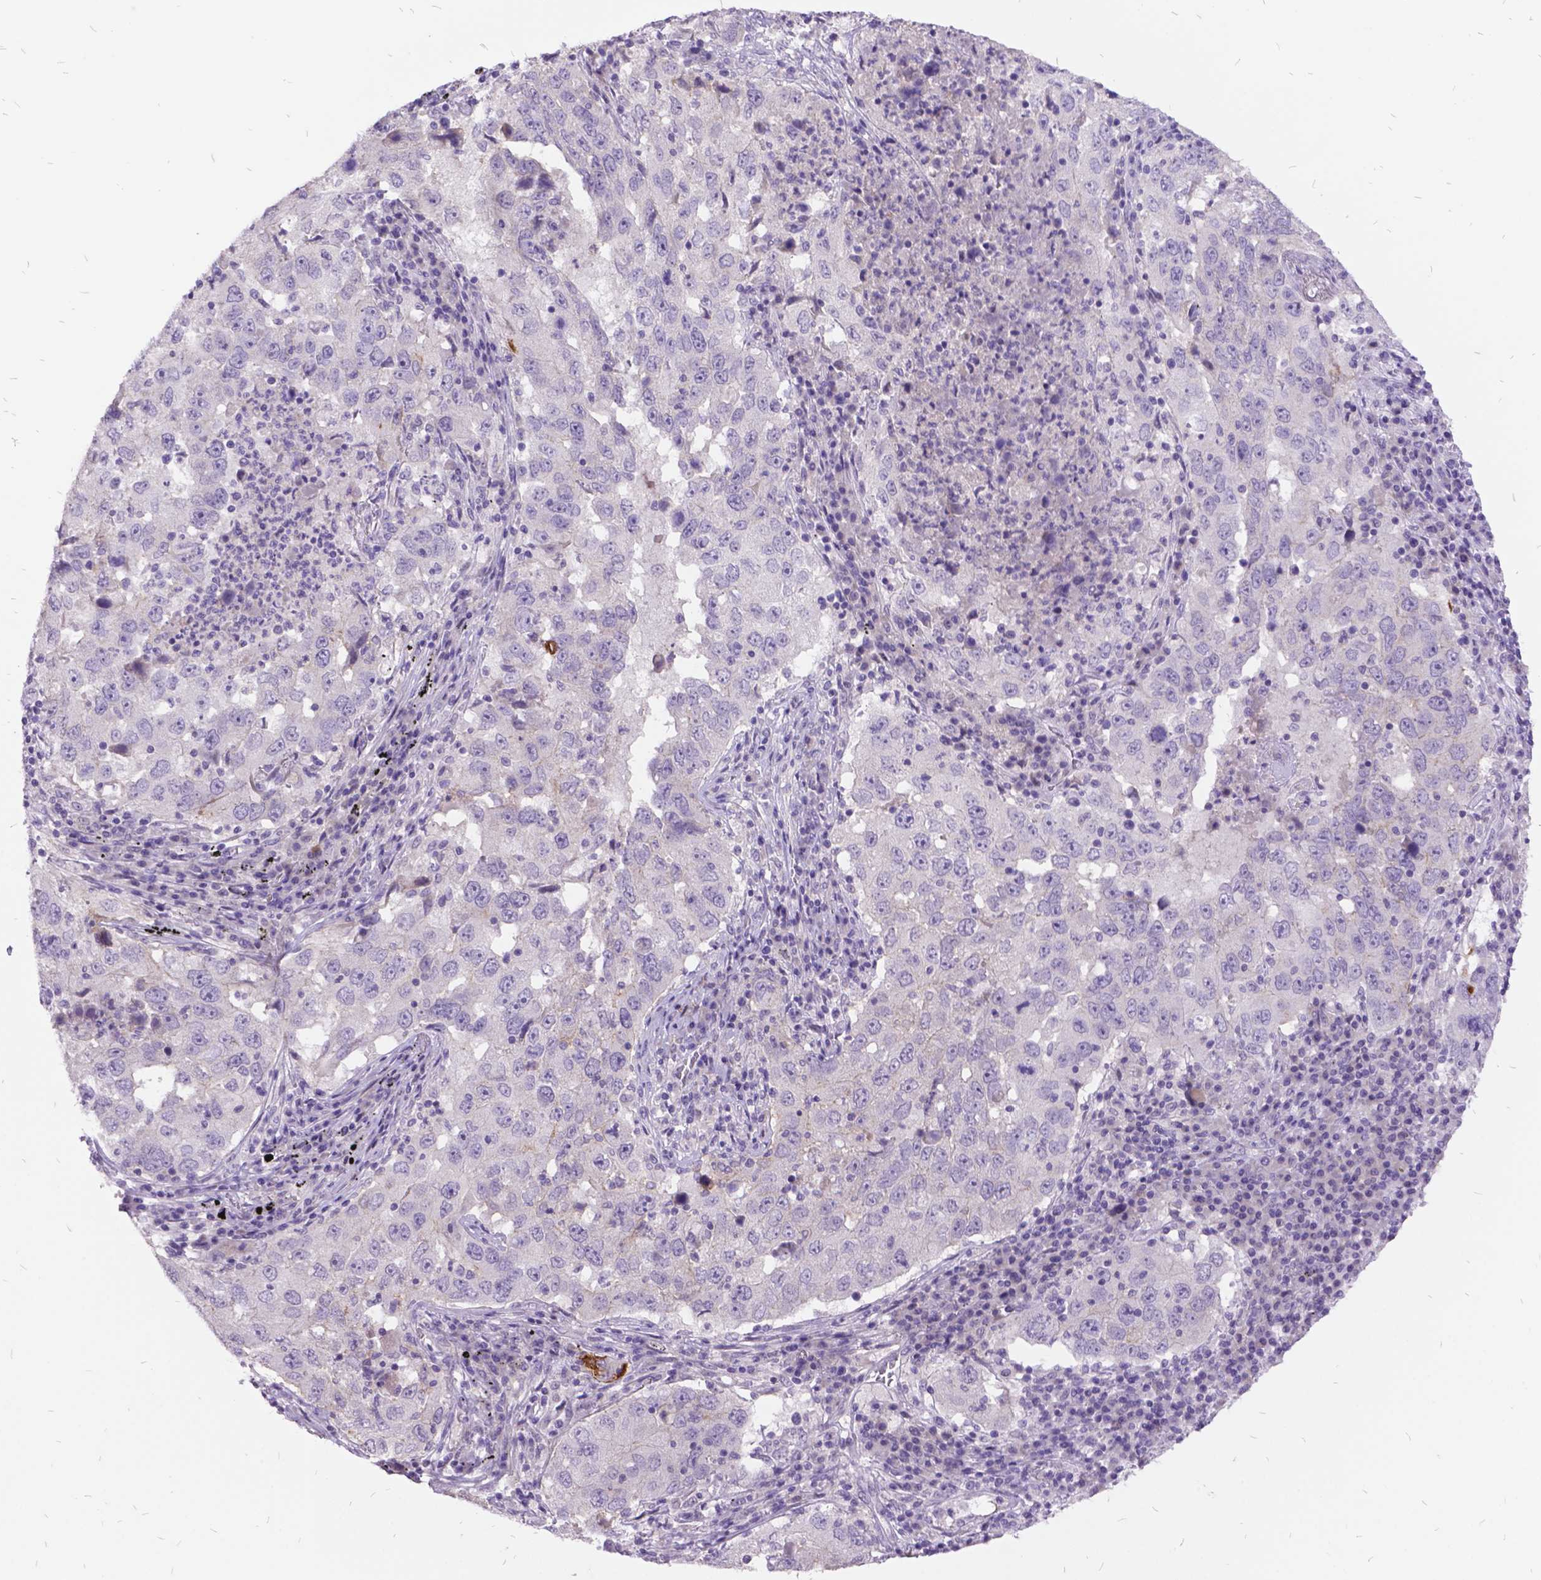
{"staining": {"intensity": "negative", "quantity": "none", "location": "none"}, "tissue": "lung cancer", "cell_type": "Tumor cells", "image_type": "cancer", "snomed": [{"axis": "morphology", "description": "Adenocarcinoma, NOS"}, {"axis": "topography", "description": "Lung"}], "caption": "The histopathology image displays no staining of tumor cells in lung cancer. (DAB (3,3'-diaminobenzidine) immunohistochemistry, high magnification).", "gene": "ITGB6", "patient": {"sex": "male", "age": 73}}